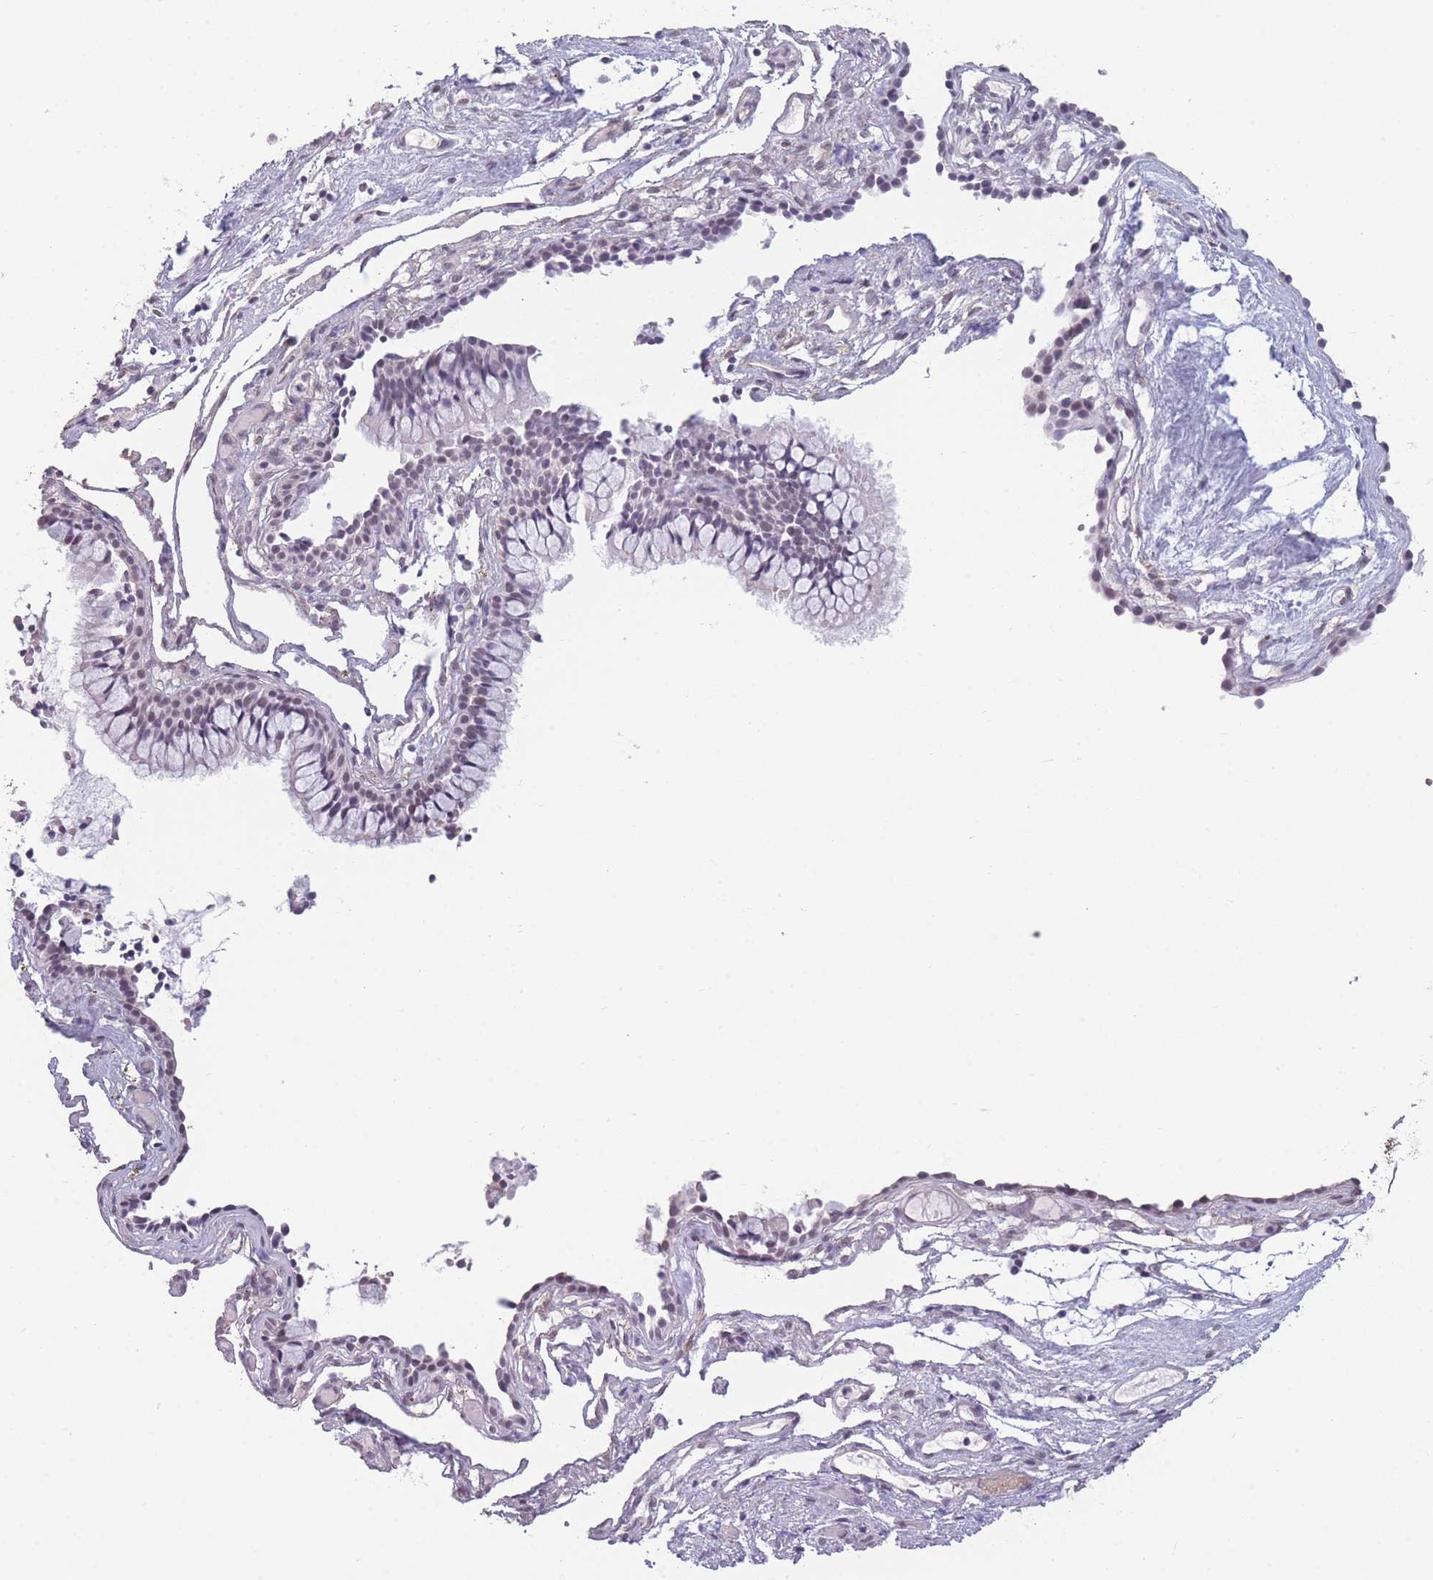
{"staining": {"intensity": "moderate", "quantity": "<25%", "location": "nuclear"}, "tissue": "nasopharynx", "cell_type": "Respiratory epithelial cells", "image_type": "normal", "snomed": [{"axis": "morphology", "description": "Normal tissue, NOS"}, {"axis": "topography", "description": "Nasopharynx"}], "caption": "DAB (3,3'-diaminobenzidine) immunohistochemical staining of benign nasopharynx shows moderate nuclear protein staining in about <25% of respiratory epithelial cells.", "gene": "SIN3B", "patient": {"sex": "male", "age": 82}}